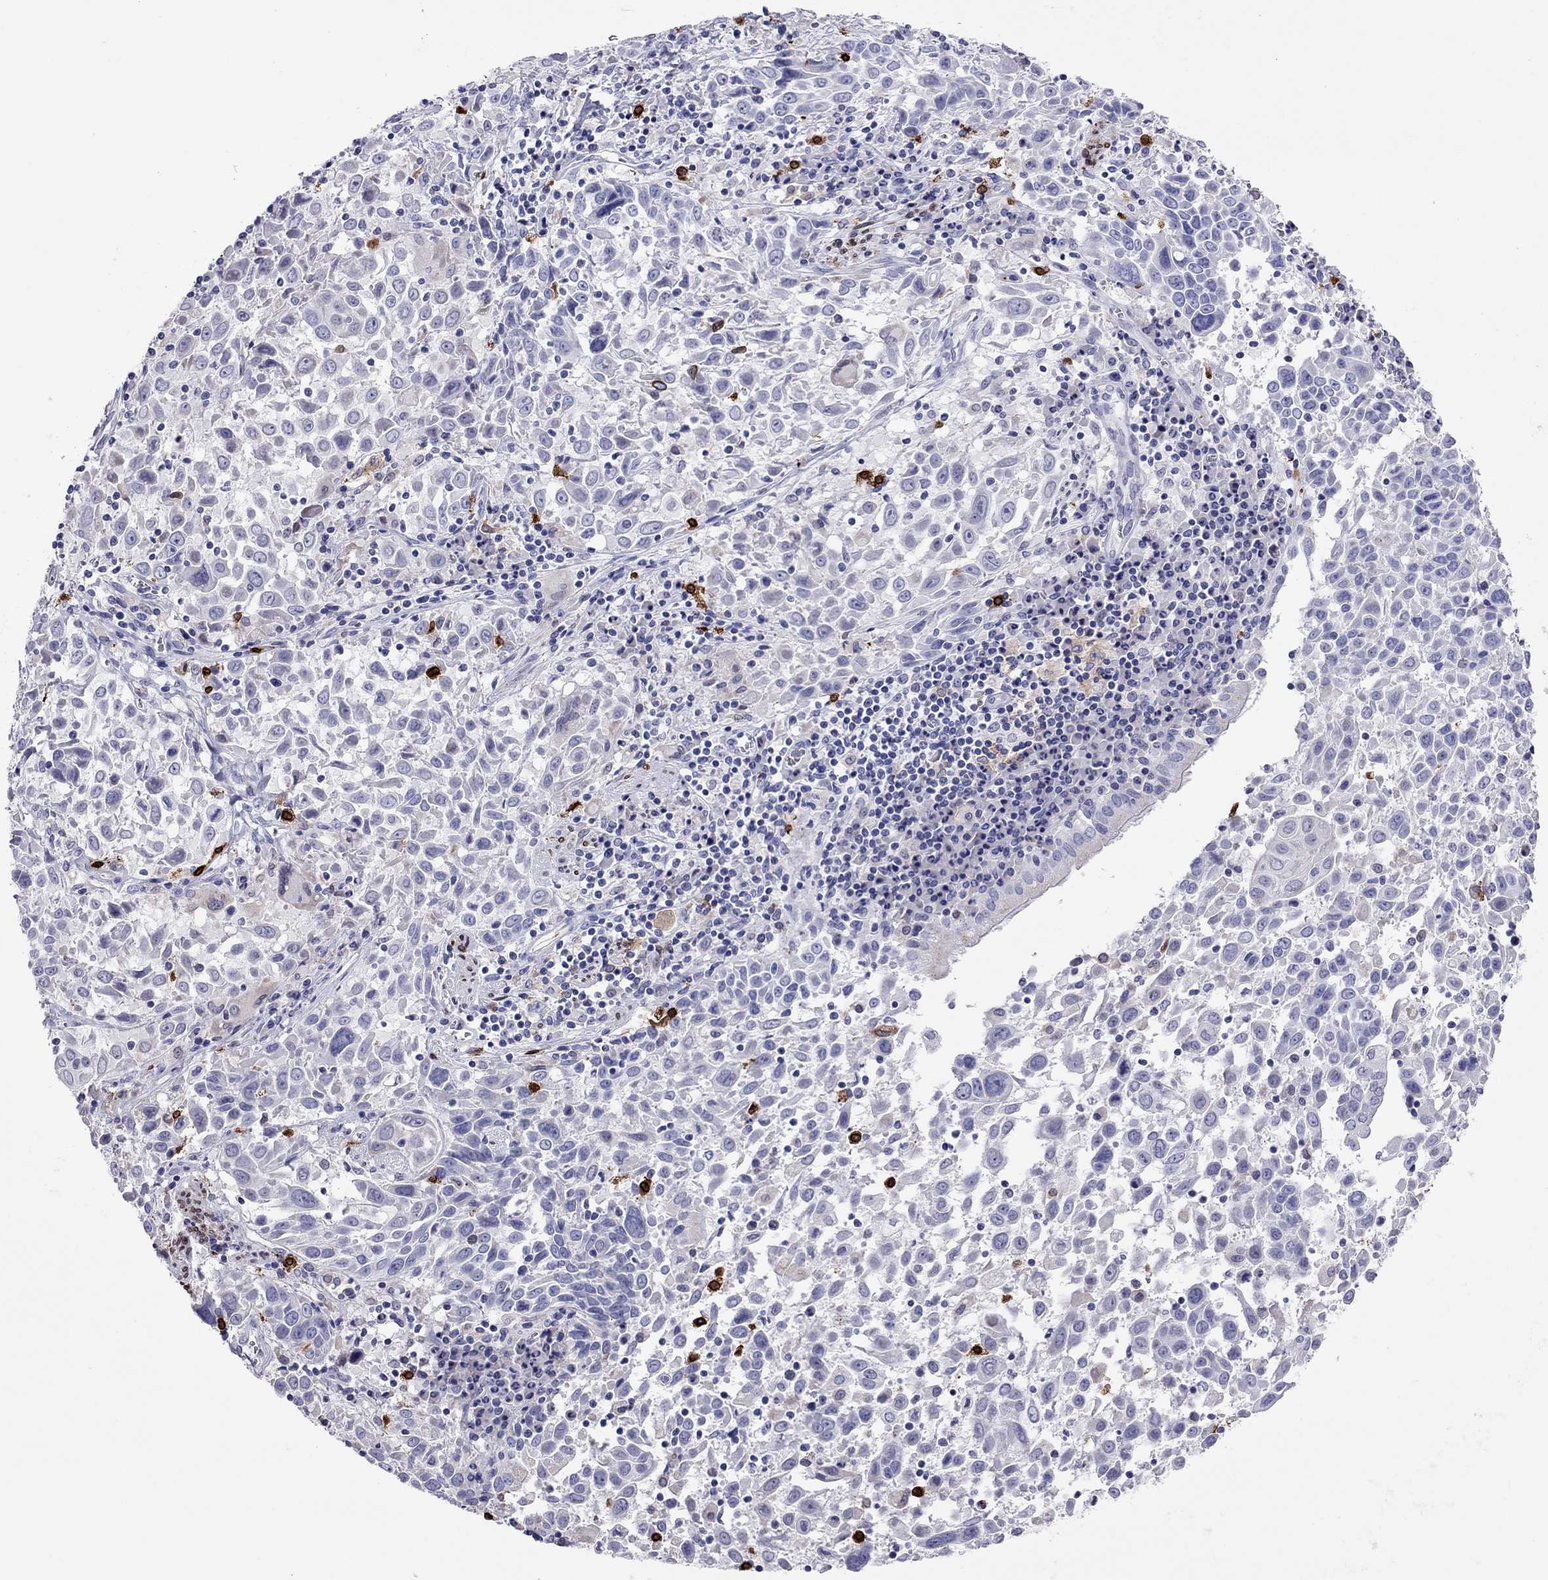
{"staining": {"intensity": "negative", "quantity": "none", "location": "none"}, "tissue": "lung cancer", "cell_type": "Tumor cells", "image_type": "cancer", "snomed": [{"axis": "morphology", "description": "Squamous cell carcinoma, NOS"}, {"axis": "topography", "description": "Lung"}], "caption": "High magnification brightfield microscopy of lung cancer stained with DAB (brown) and counterstained with hematoxylin (blue): tumor cells show no significant expression.", "gene": "ADORA2A", "patient": {"sex": "male", "age": 57}}